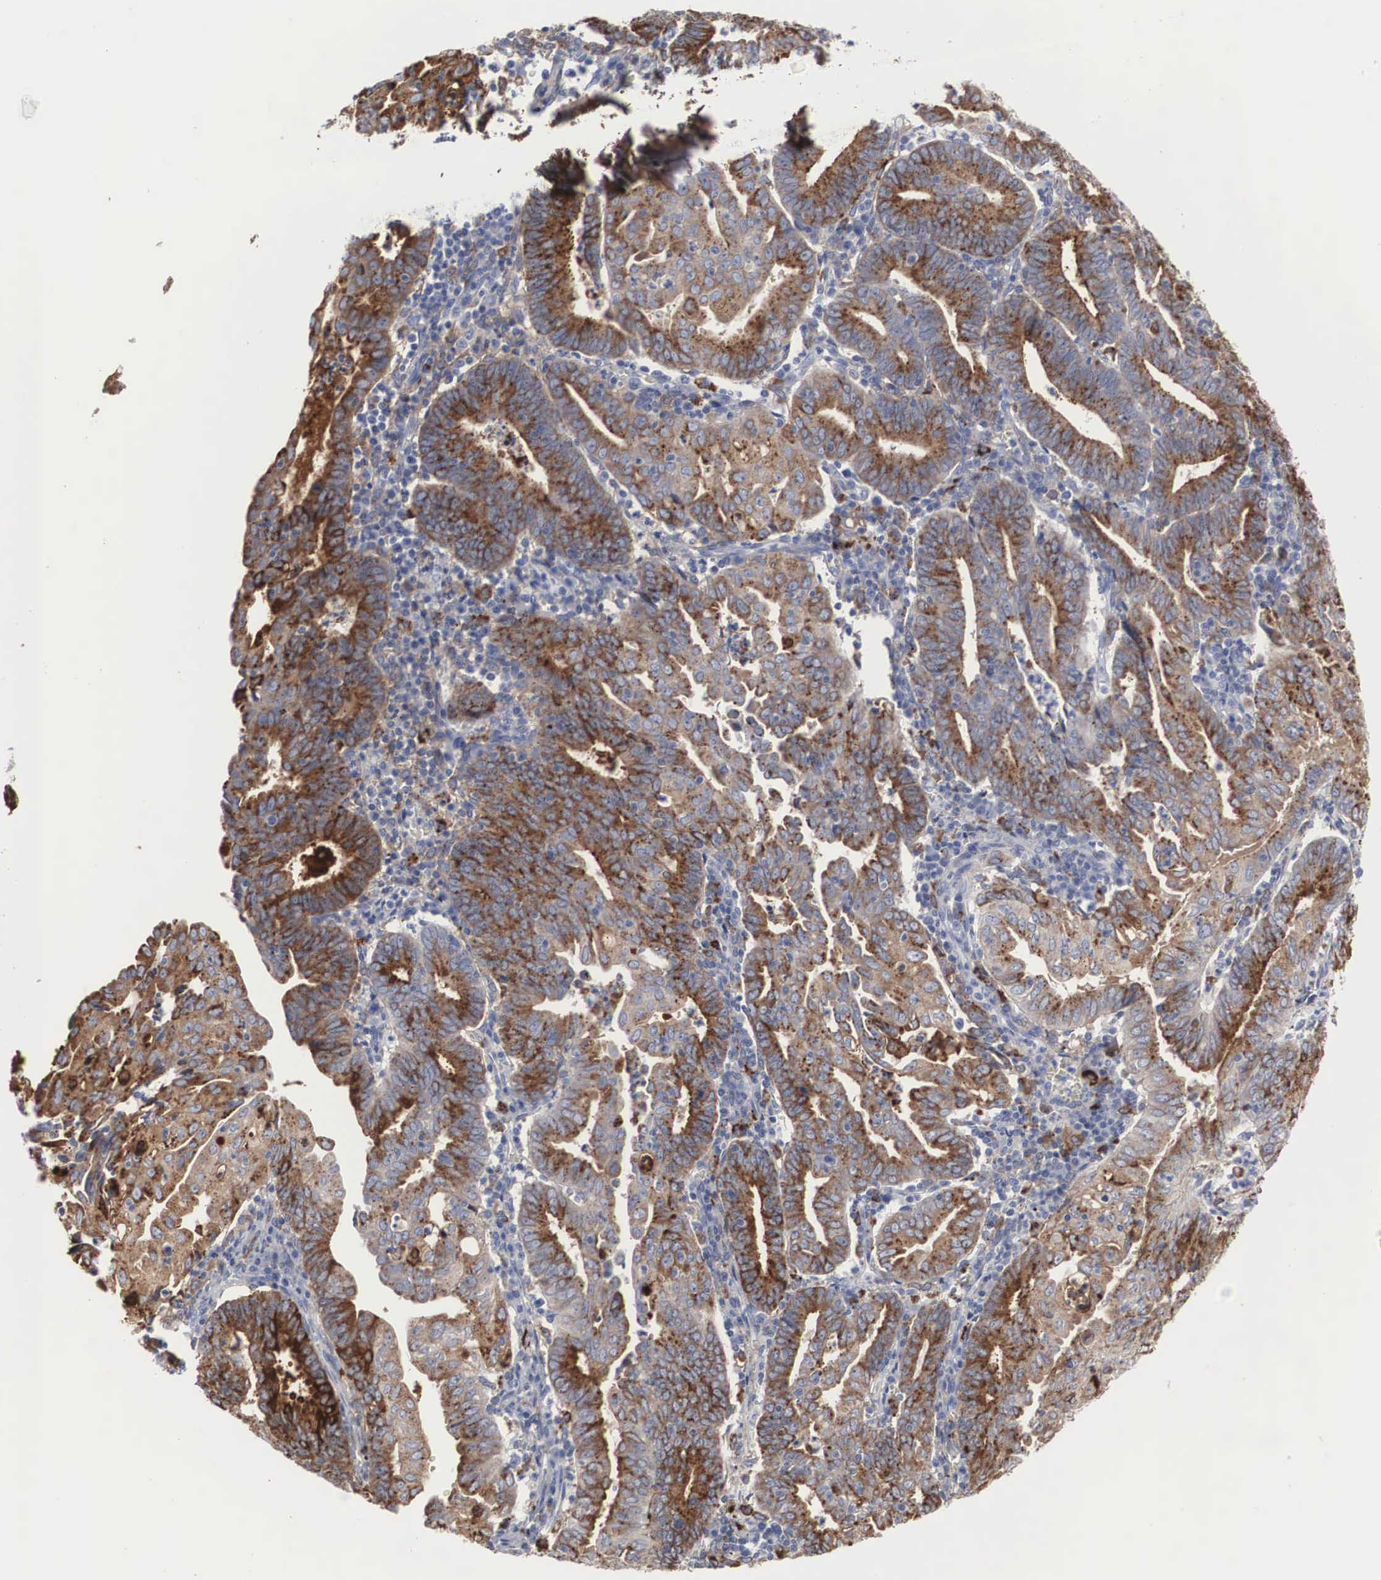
{"staining": {"intensity": "moderate", "quantity": "25%-75%", "location": "cytoplasmic/membranous"}, "tissue": "endometrial cancer", "cell_type": "Tumor cells", "image_type": "cancer", "snomed": [{"axis": "morphology", "description": "Adenocarcinoma, NOS"}, {"axis": "topography", "description": "Endometrium"}], "caption": "High-magnification brightfield microscopy of endometrial cancer (adenocarcinoma) stained with DAB (3,3'-diaminobenzidine) (brown) and counterstained with hematoxylin (blue). tumor cells exhibit moderate cytoplasmic/membranous staining is seen in about25%-75% of cells.", "gene": "LGALS3BP", "patient": {"sex": "female", "age": 60}}